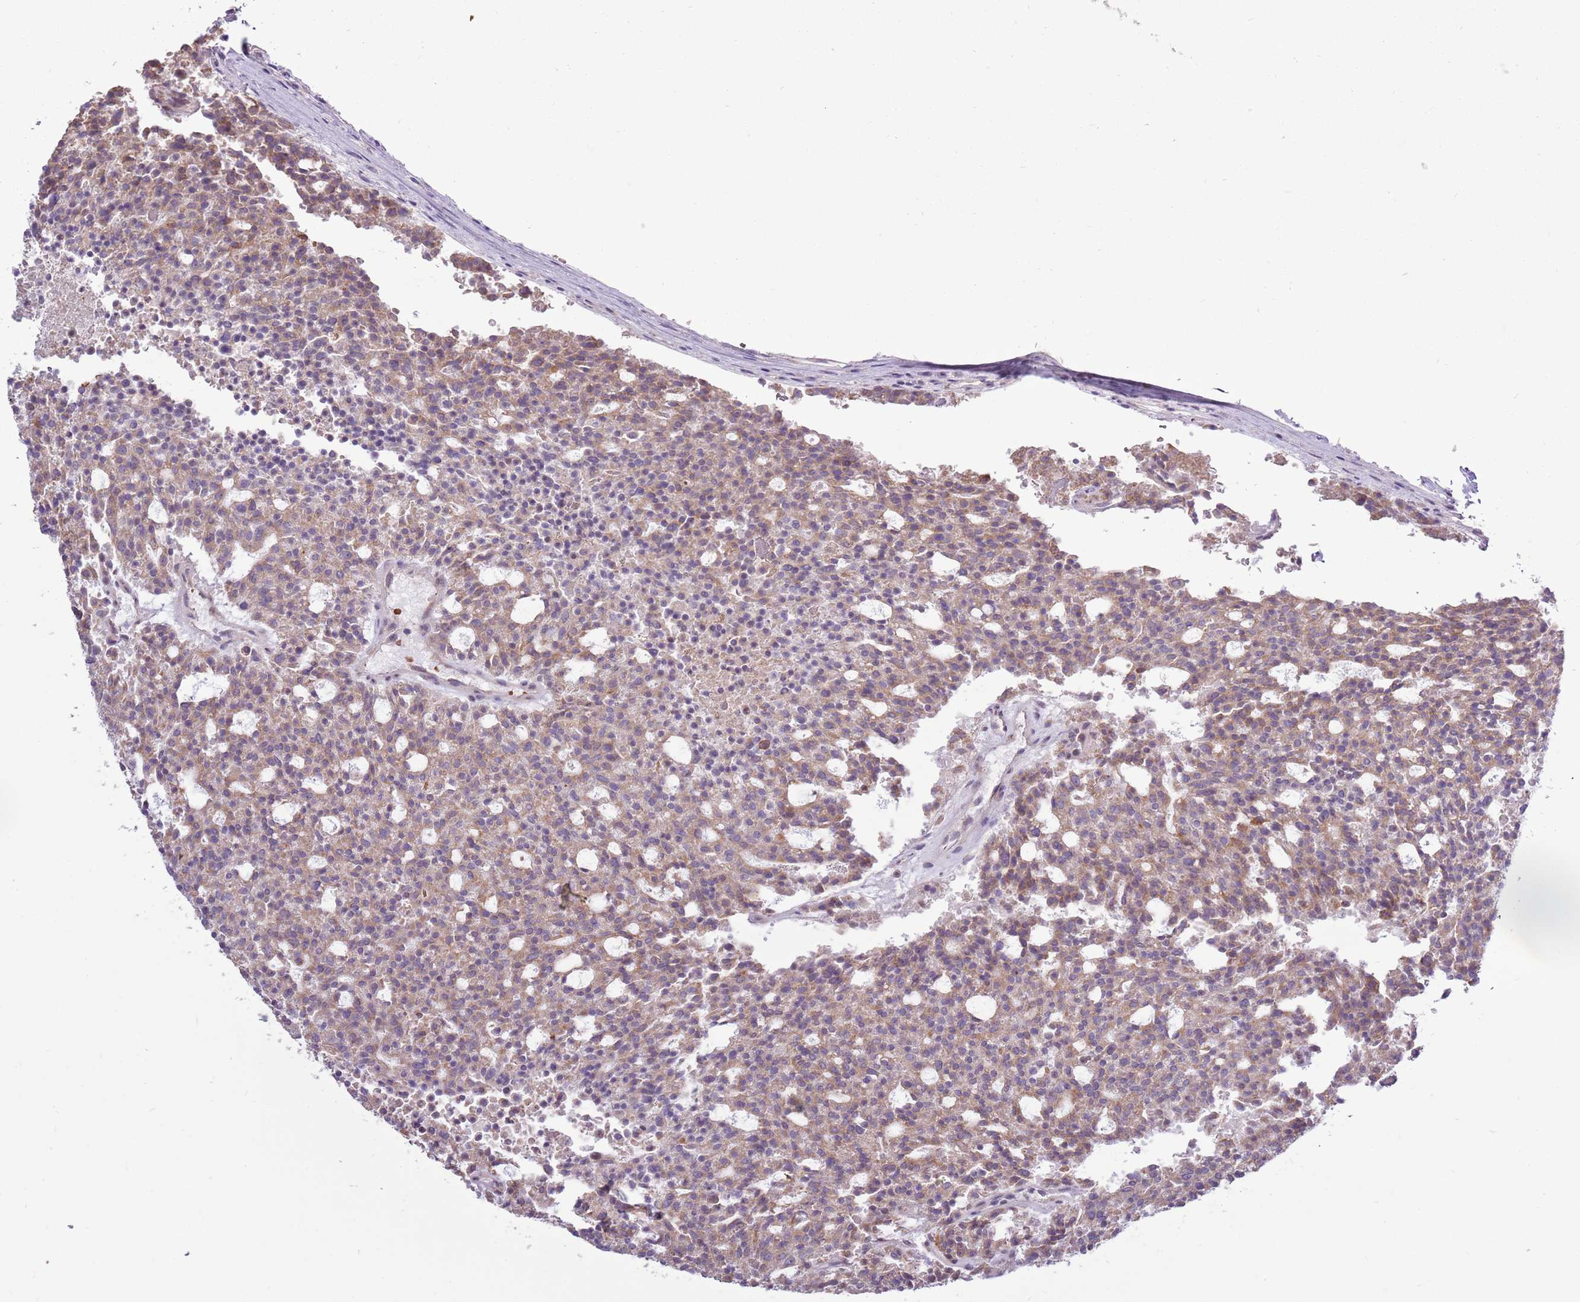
{"staining": {"intensity": "weak", "quantity": ">75%", "location": "cytoplasmic/membranous"}, "tissue": "carcinoid", "cell_type": "Tumor cells", "image_type": "cancer", "snomed": [{"axis": "morphology", "description": "Carcinoid, malignant, NOS"}, {"axis": "topography", "description": "Pancreas"}], "caption": "IHC (DAB (3,3'-diaminobenzidine)) staining of carcinoid demonstrates weak cytoplasmic/membranous protein positivity in about >75% of tumor cells. Nuclei are stained in blue.", "gene": "UGGT2", "patient": {"sex": "female", "age": 54}}